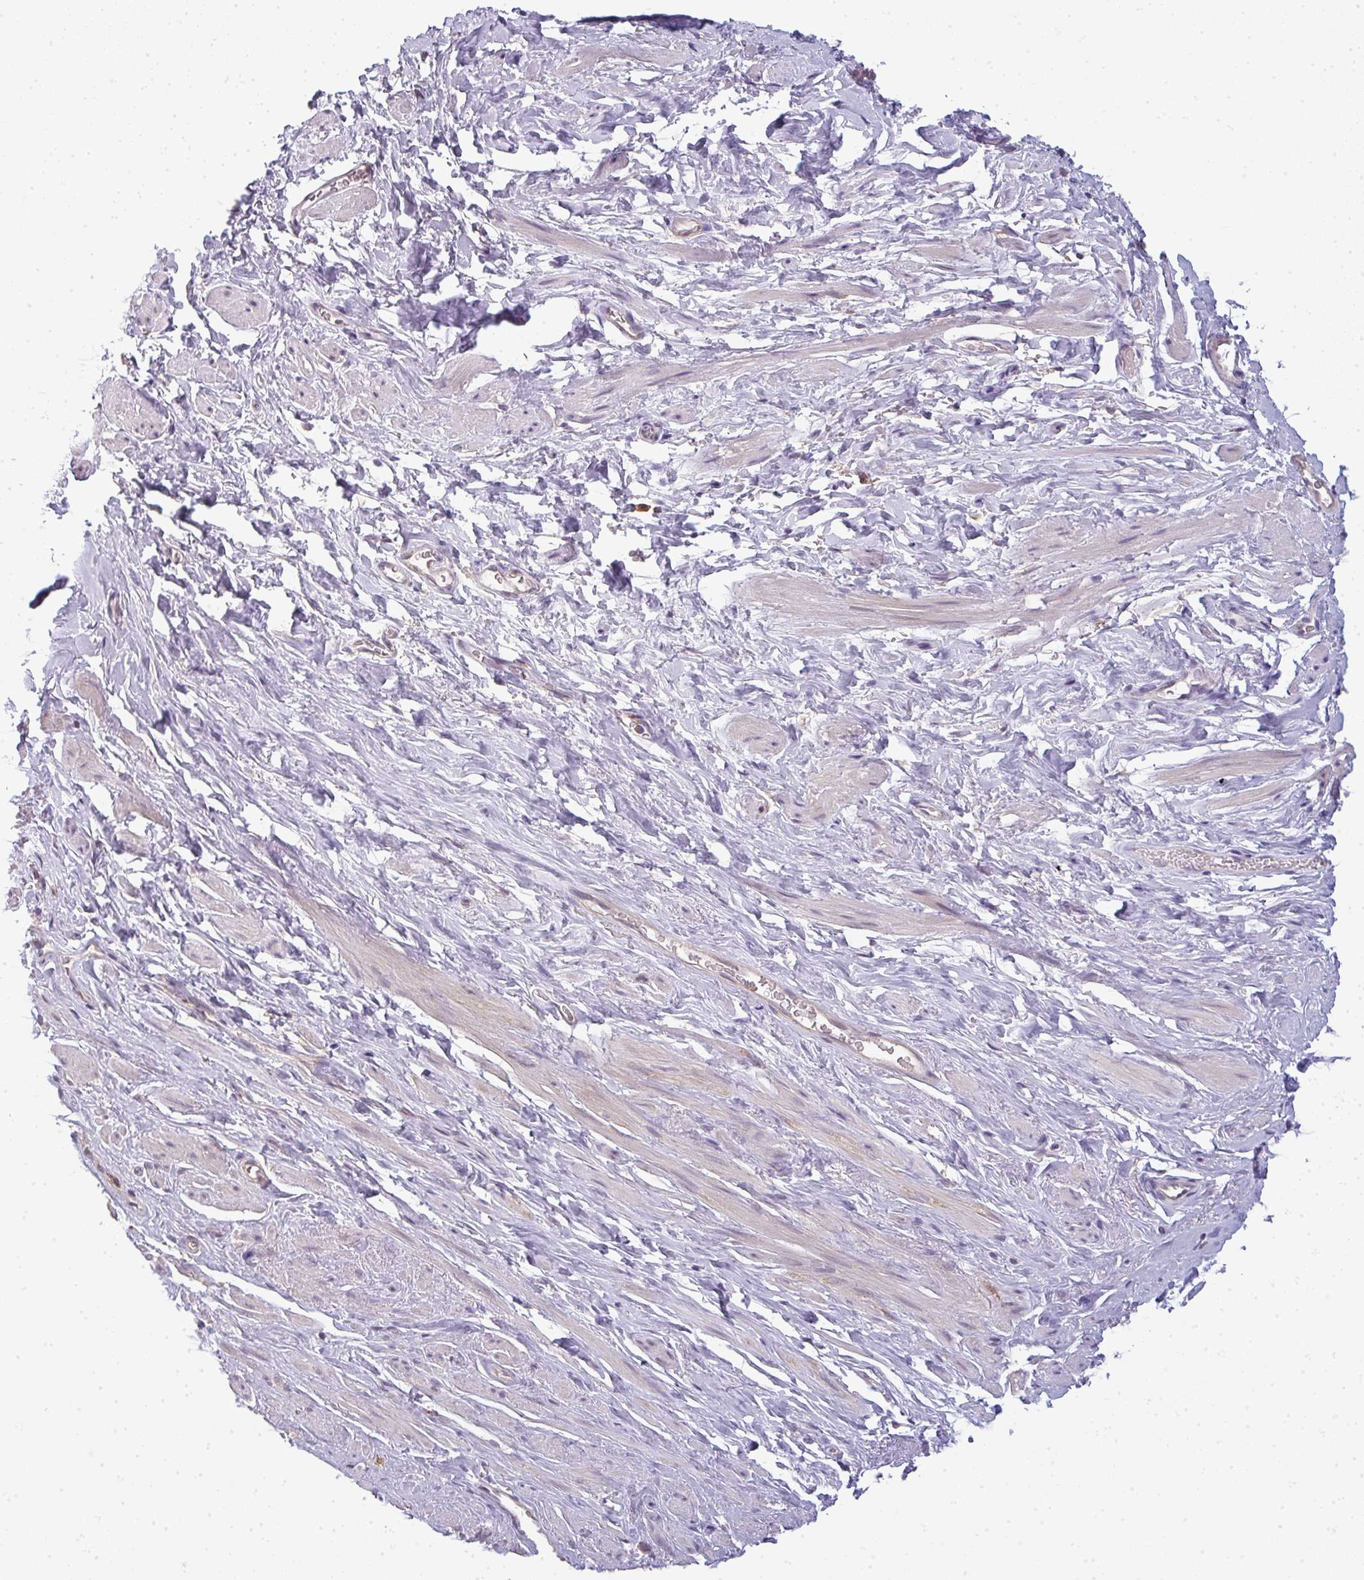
{"staining": {"intensity": "weak", "quantity": "<25%", "location": "cytoplasmic/membranous"}, "tissue": "smooth muscle", "cell_type": "Smooth muscle cells", "image_type": "normal", "snomed": [{"axis": "morphology", "description": "Normal tissue, NOS"}, {"axis": "topography", "description": "Smooth muscle"}, {"axis": "topography", "description": "Peripheral nerve tissue"}], "caption": "Human smooth muscle stained for a protein using immunohistochemistry shows no staining in smooth muscle cells.", "gene": "CXCR1", "patient": {"sex": "male", "age": 69}}